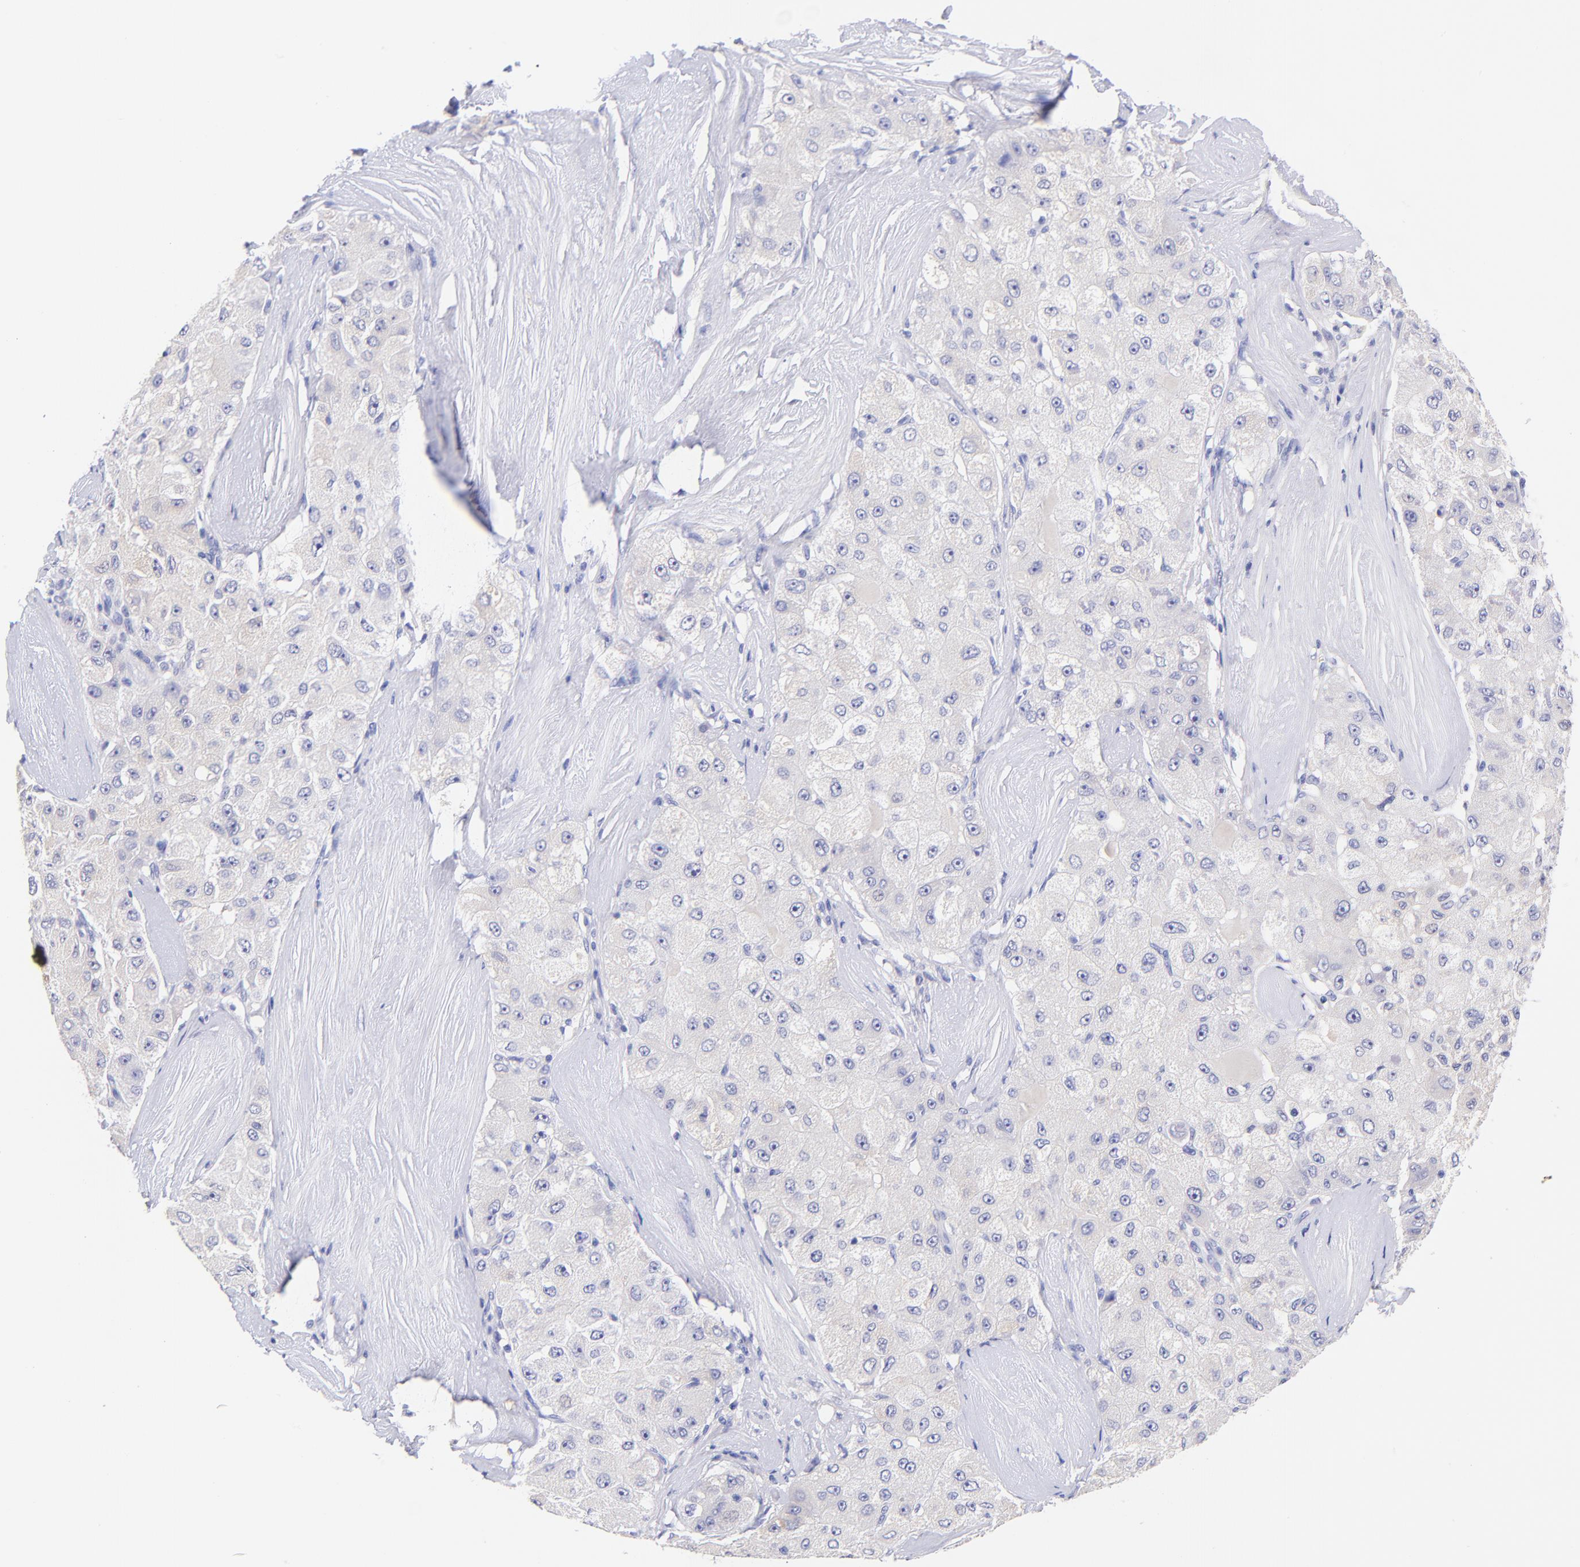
{"staining": {"intensity": "negative", "quantity": "none", "location": "none"}, "tissue": "liver cancer", "cell_type": "Tumor cells", "image_type": "cancer", "snomed": [{"axis": "morphology", "description": "Carcinoma, Hepatocellular, NOS"}, {"axis": "topography", "description": "Liver"}], "caption": "An IHC micrograph of liver hepatocellular carcinoma is shown. There is no staining in tumor cells of liver hepatocellular carcinoma. The staining is performed using DAB brown chromogen with nuclei counter-stained in using hematoxylin.", "gene": "RAB3B", "patient": {"sex": "male", "age": 80}}